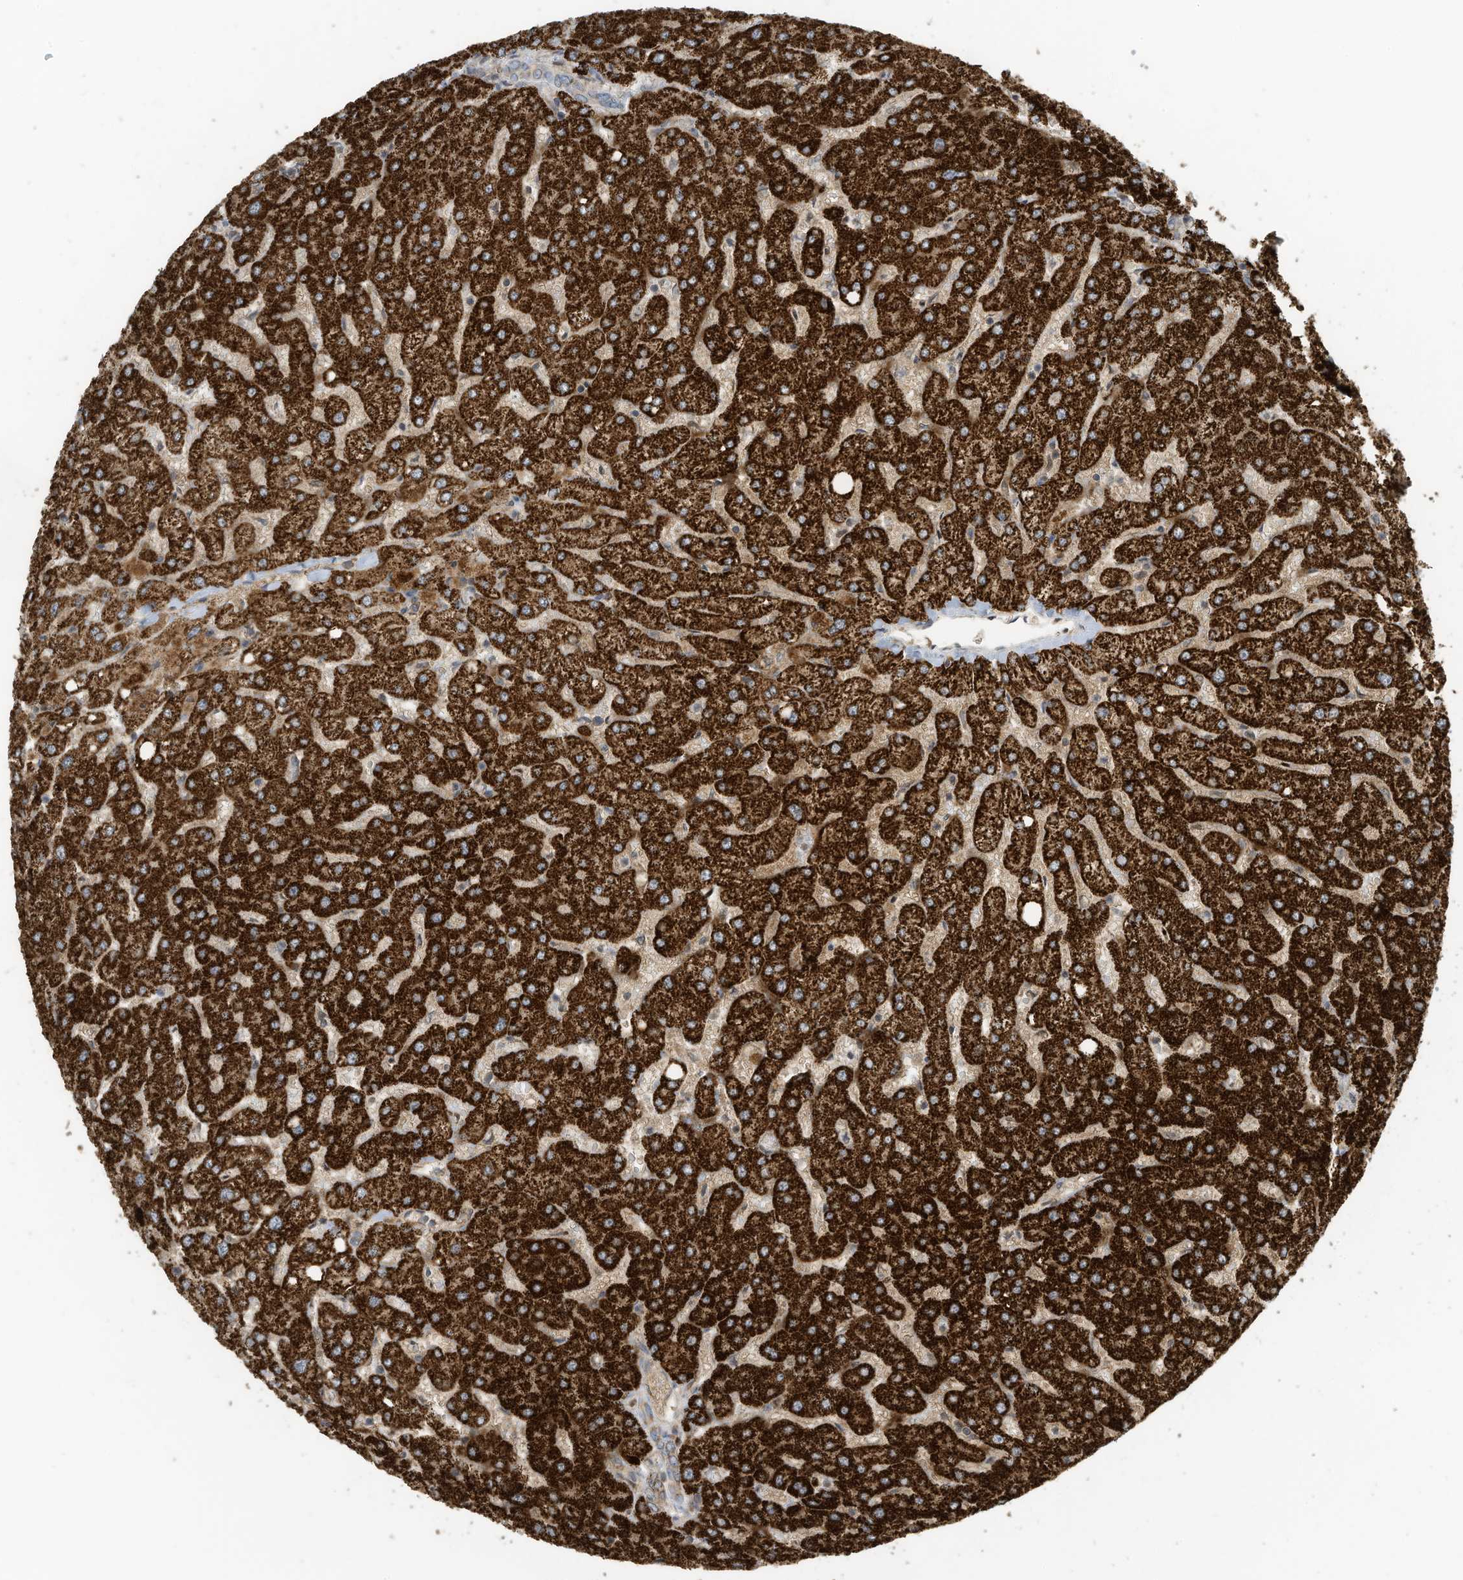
{"staining": {"intensity": "negative", "quantity": "none", "location": "none"}, "tissue": "liver", "cell_type": "Cholangiocytes", "image_type": "normal", "snomed": [{"axis": "morphology", "description": "Normal tissue, NOS"}, {"axis": "topography", "description": "Liver"}], "caption": "A histopathology image of liver stained for a protein shows no brown staining in cholangiocytes. (Stains: DAB (3,3'-diaminobenzidine) immunohistochemistry with hematoxylin counter stain, Microscopy: brightfield microscopy at high magnification).", "gene": "METTL6", "patient": {"sex": "female", "age": 54}}